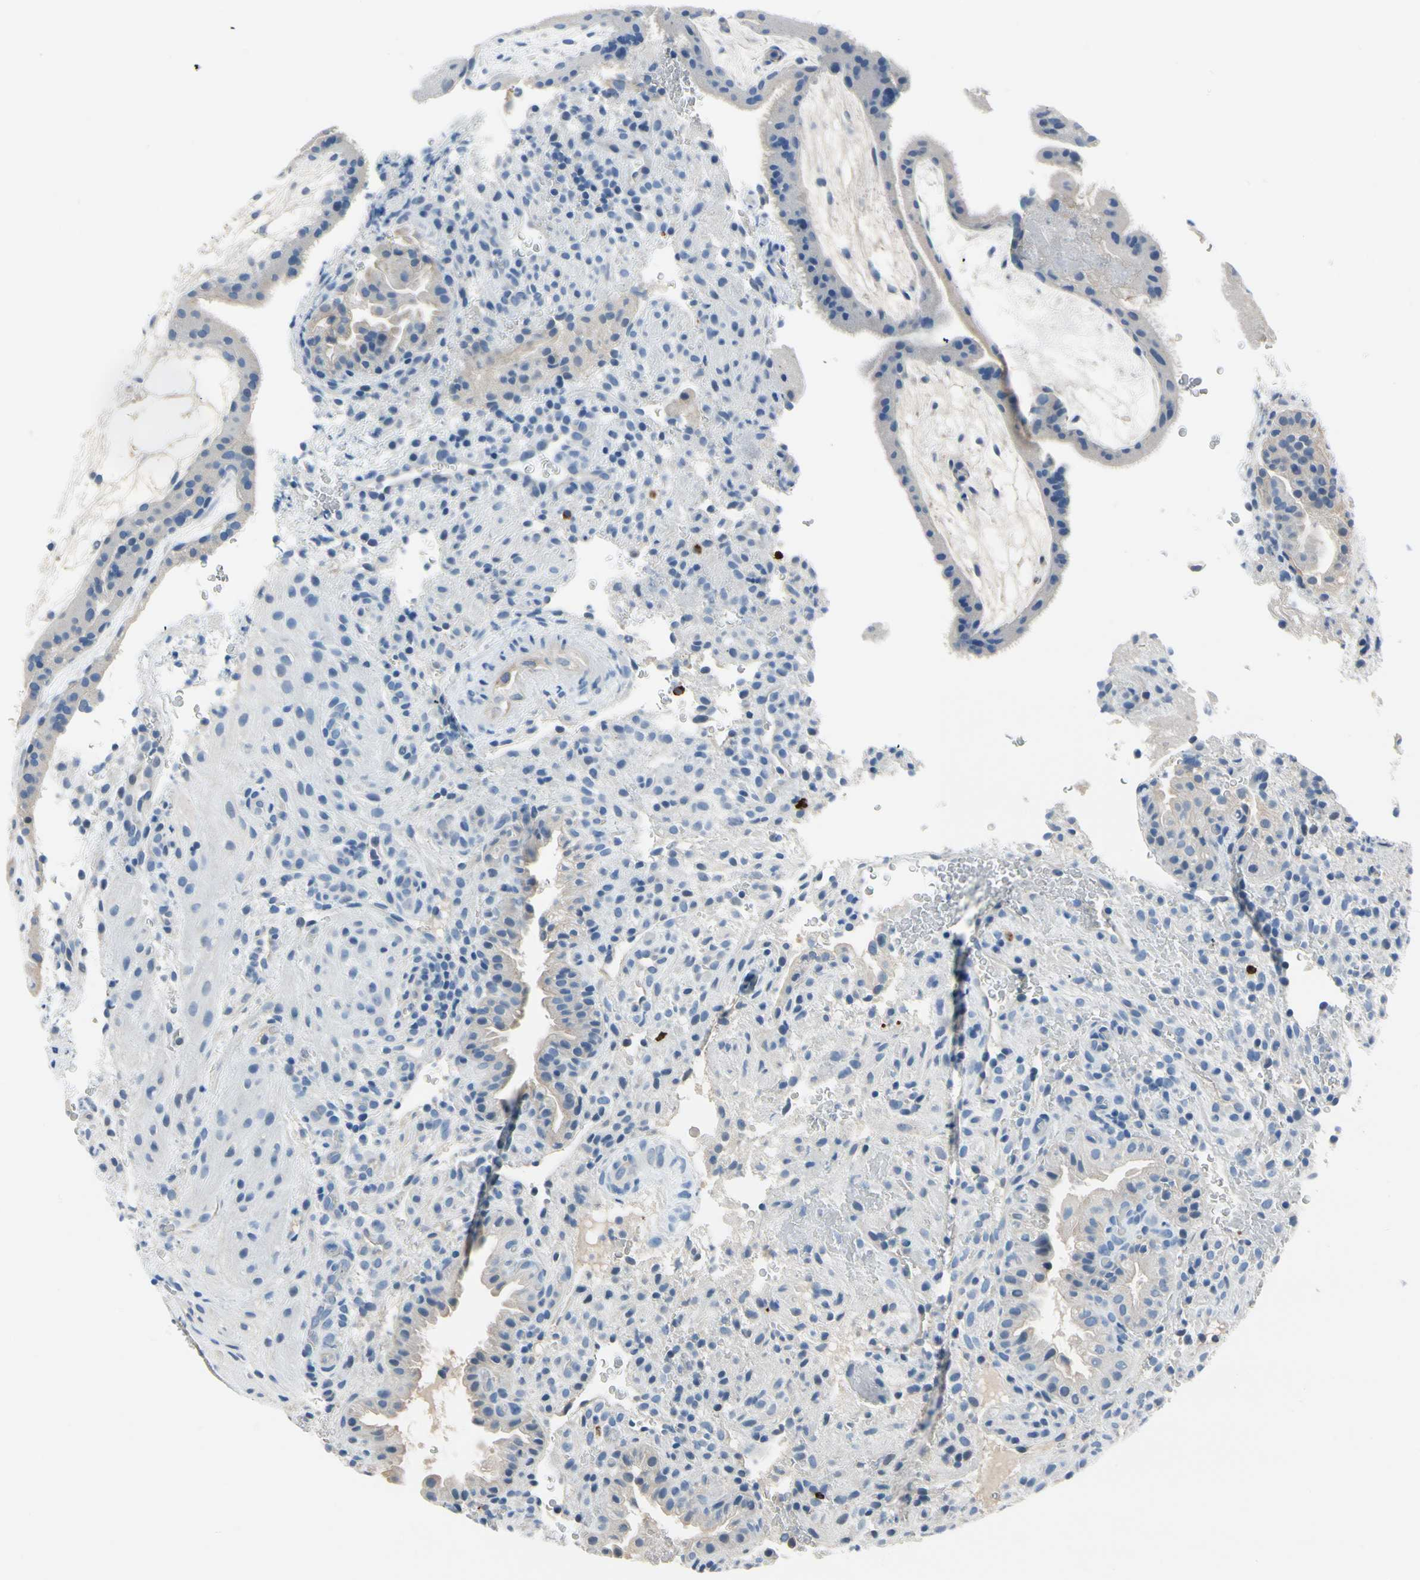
{"staining": {"intensity": "negative", "quantity": "none", "location": "none"}, "tissue": "placenta", "cell_type": "Decidual cells", "image_type": "normal", "snomed": [{"axis": "morphology", "description": "Normal tissue, NOS"}, {"axis": "topography", "description": "Placenta"}], "caption": "This histopathology image is of unremarkable placenta stained with immunohistochemistry (IHC) to label a protein in brown with the nuclei are counter-stained blue. There is no expression in decidual cells.", "gene": "CPA3", "patient": {"sex": "female", "age": 19}}